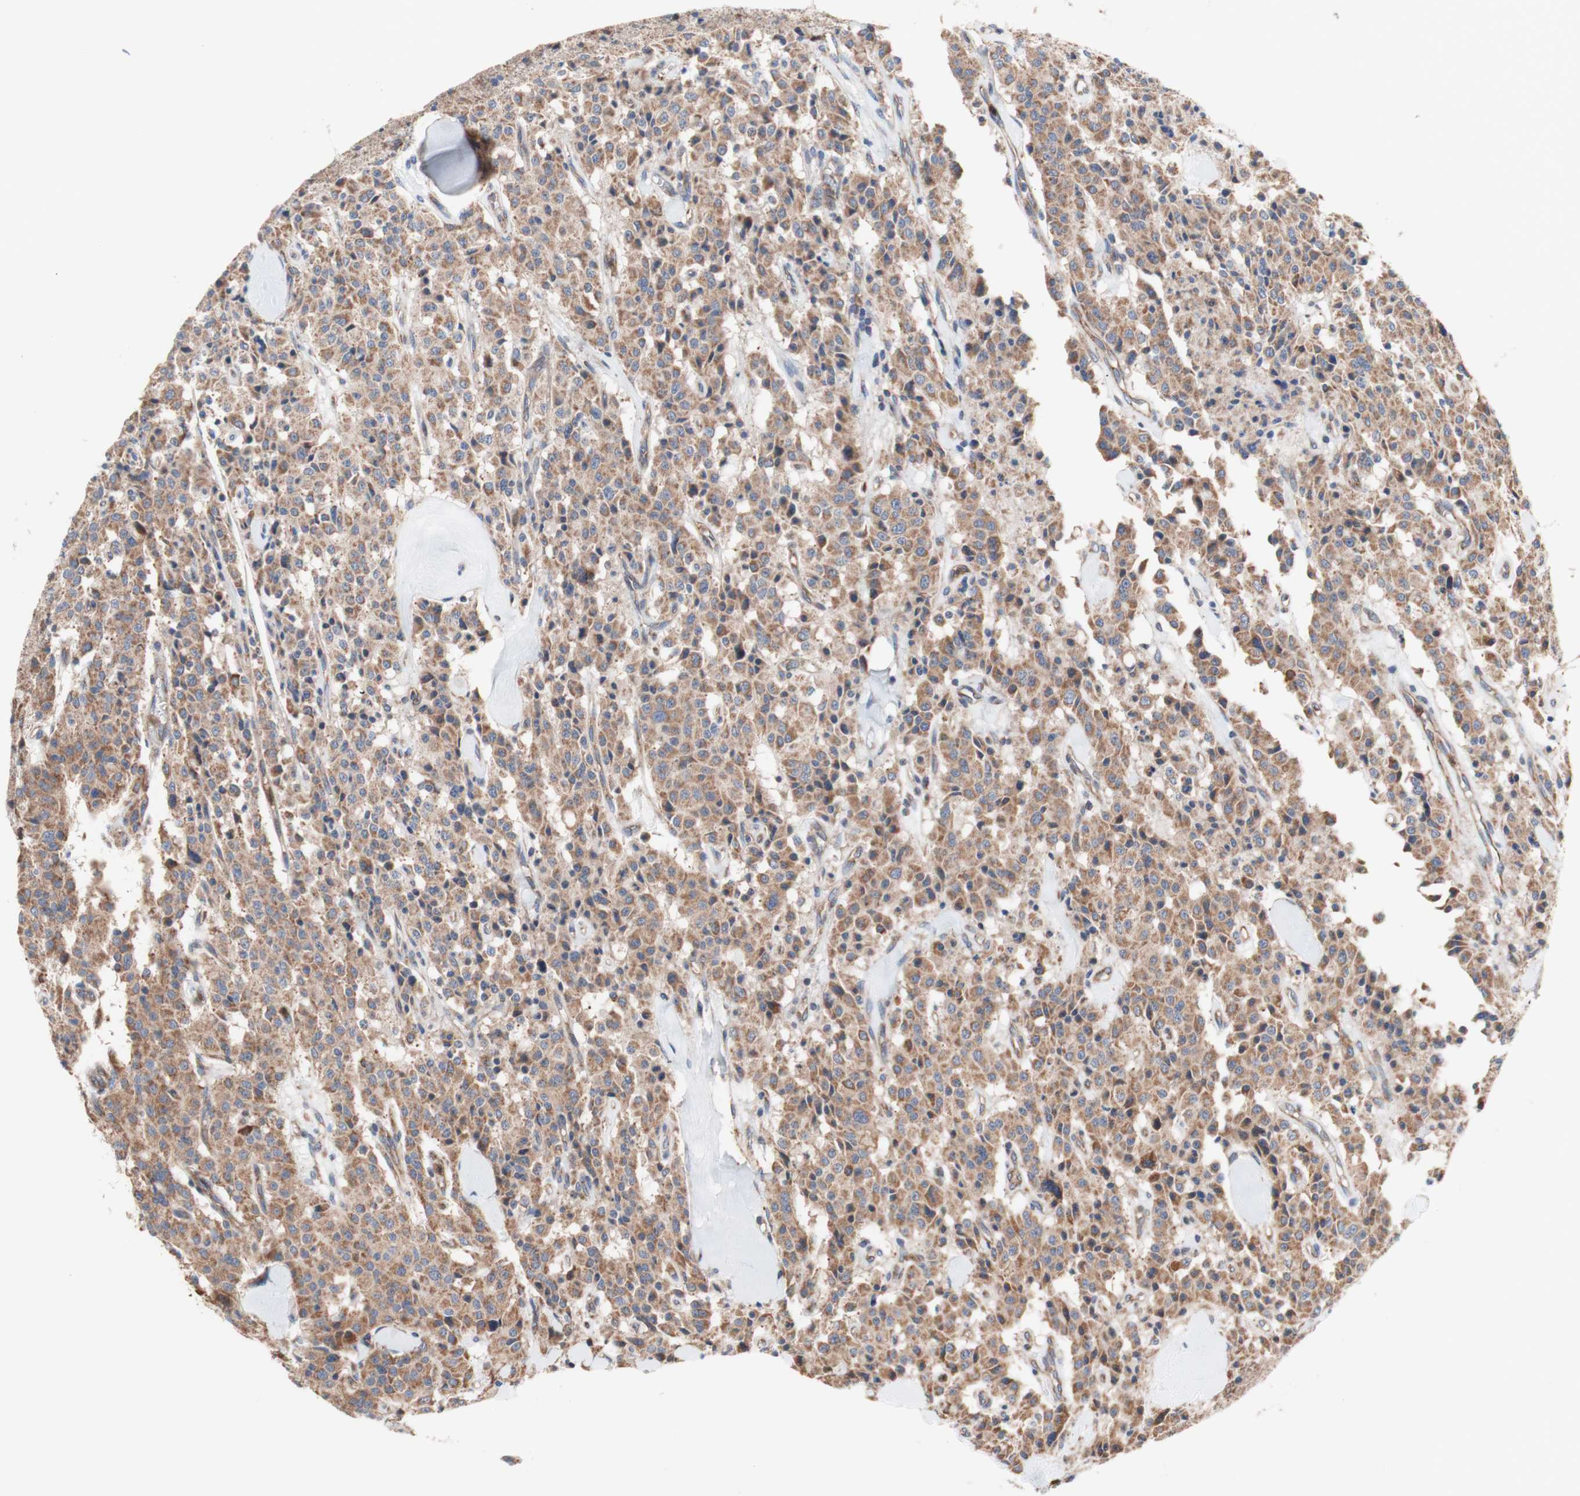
{"staining": {"intensity": "moderate", "quantity": ">75%", "location": "cytoplasmic/membranous"}, "tissue": "carcinoid", "cell_type": "Tumor cells", "image_type": "cancer", "snomed": [{"axis": "morphology", "description": "Carcinoid, malignant, NOS"}, {"axis": "topography", "description": "Lung"}], "caption": "High-power microscopy captured an immunohistochemistry photomicrograph of carcinoid (malignant), revealing moderate cytoplasmic/membranous staining in approximately >75% of tumor cells.", "gene": "FMR1", "patient": {"sex": "male", "age": 30}}